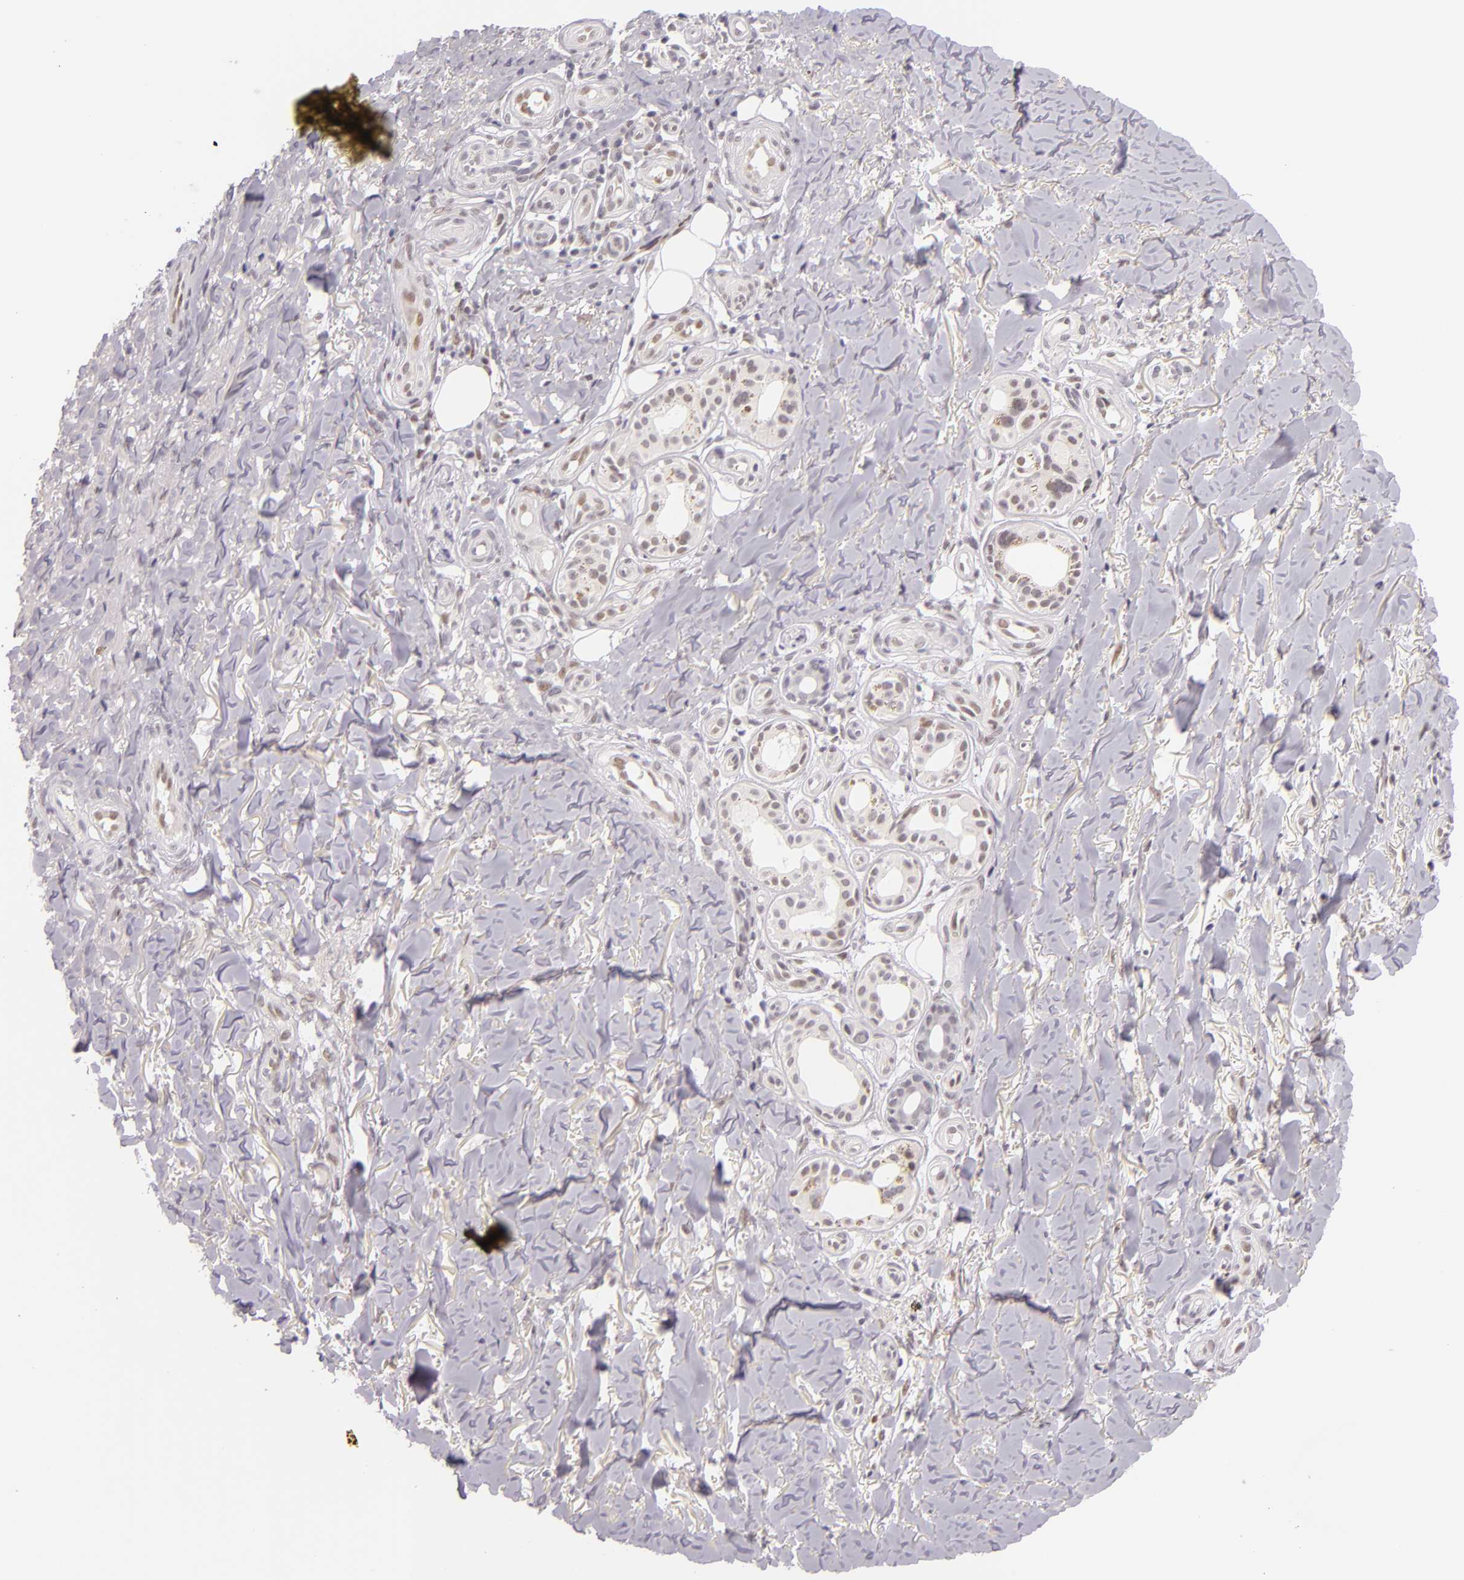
{"staining": {"intensity": "negative", "quantity": "none", "location": "none"}, "tissue": "skin cancer", "cell_type": "Tumor cells", "image_type": "cancer", "snomed": [{"axis": "morphology", "description": "Basal cell carcinoma"}, {"axis": "topography", "description": "Skin"}], "caption": "Skin cancer stained for a protein using immunohistochemistry (IHC) displays no staining tumor cells.", "gene": "BCL3", "patient": {"sex": "male", "age": 81}}